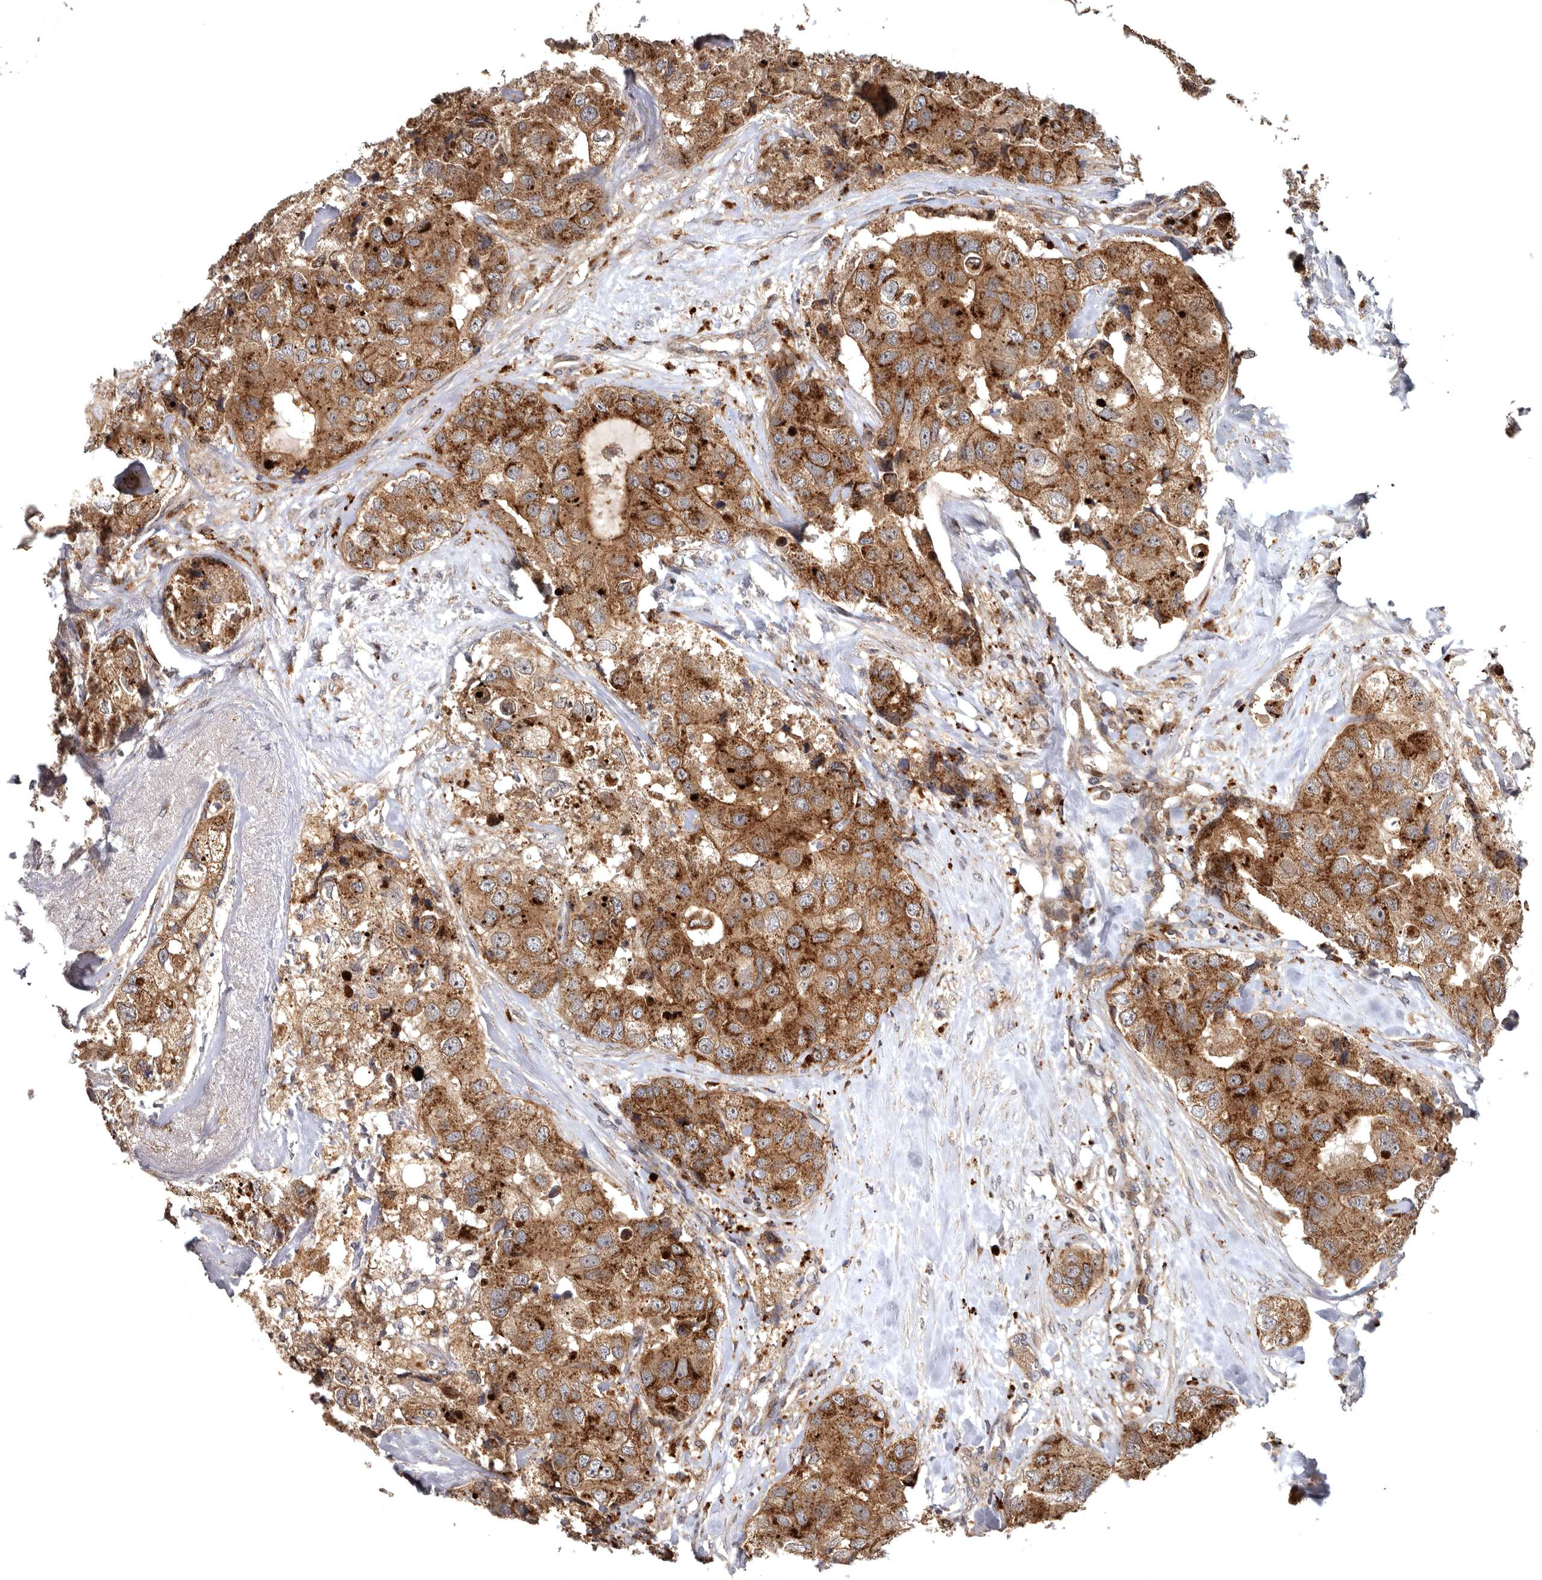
{"staining": {"intensity": "moderate", "quantity": ">75%", "location": "cytoplasmic/membranous"}, "tissue": "breast cancer", "cell_type": "Tumor cells", "image_type": "cancer", "snomed": [{"axis": "morphology", "description": "Duct carcinoma"}, {"axis": "topography", "description": "Breast"}], "caption": "Immunohistochemistry (IHC) of breast cancer (intraductal carcinoma) shows medium levels of moderate cytoplasmic/membranous expression in about >75% of tumor cells.", "gene": "FGFR4", "patient": {"sex": "female", "age": 62}}